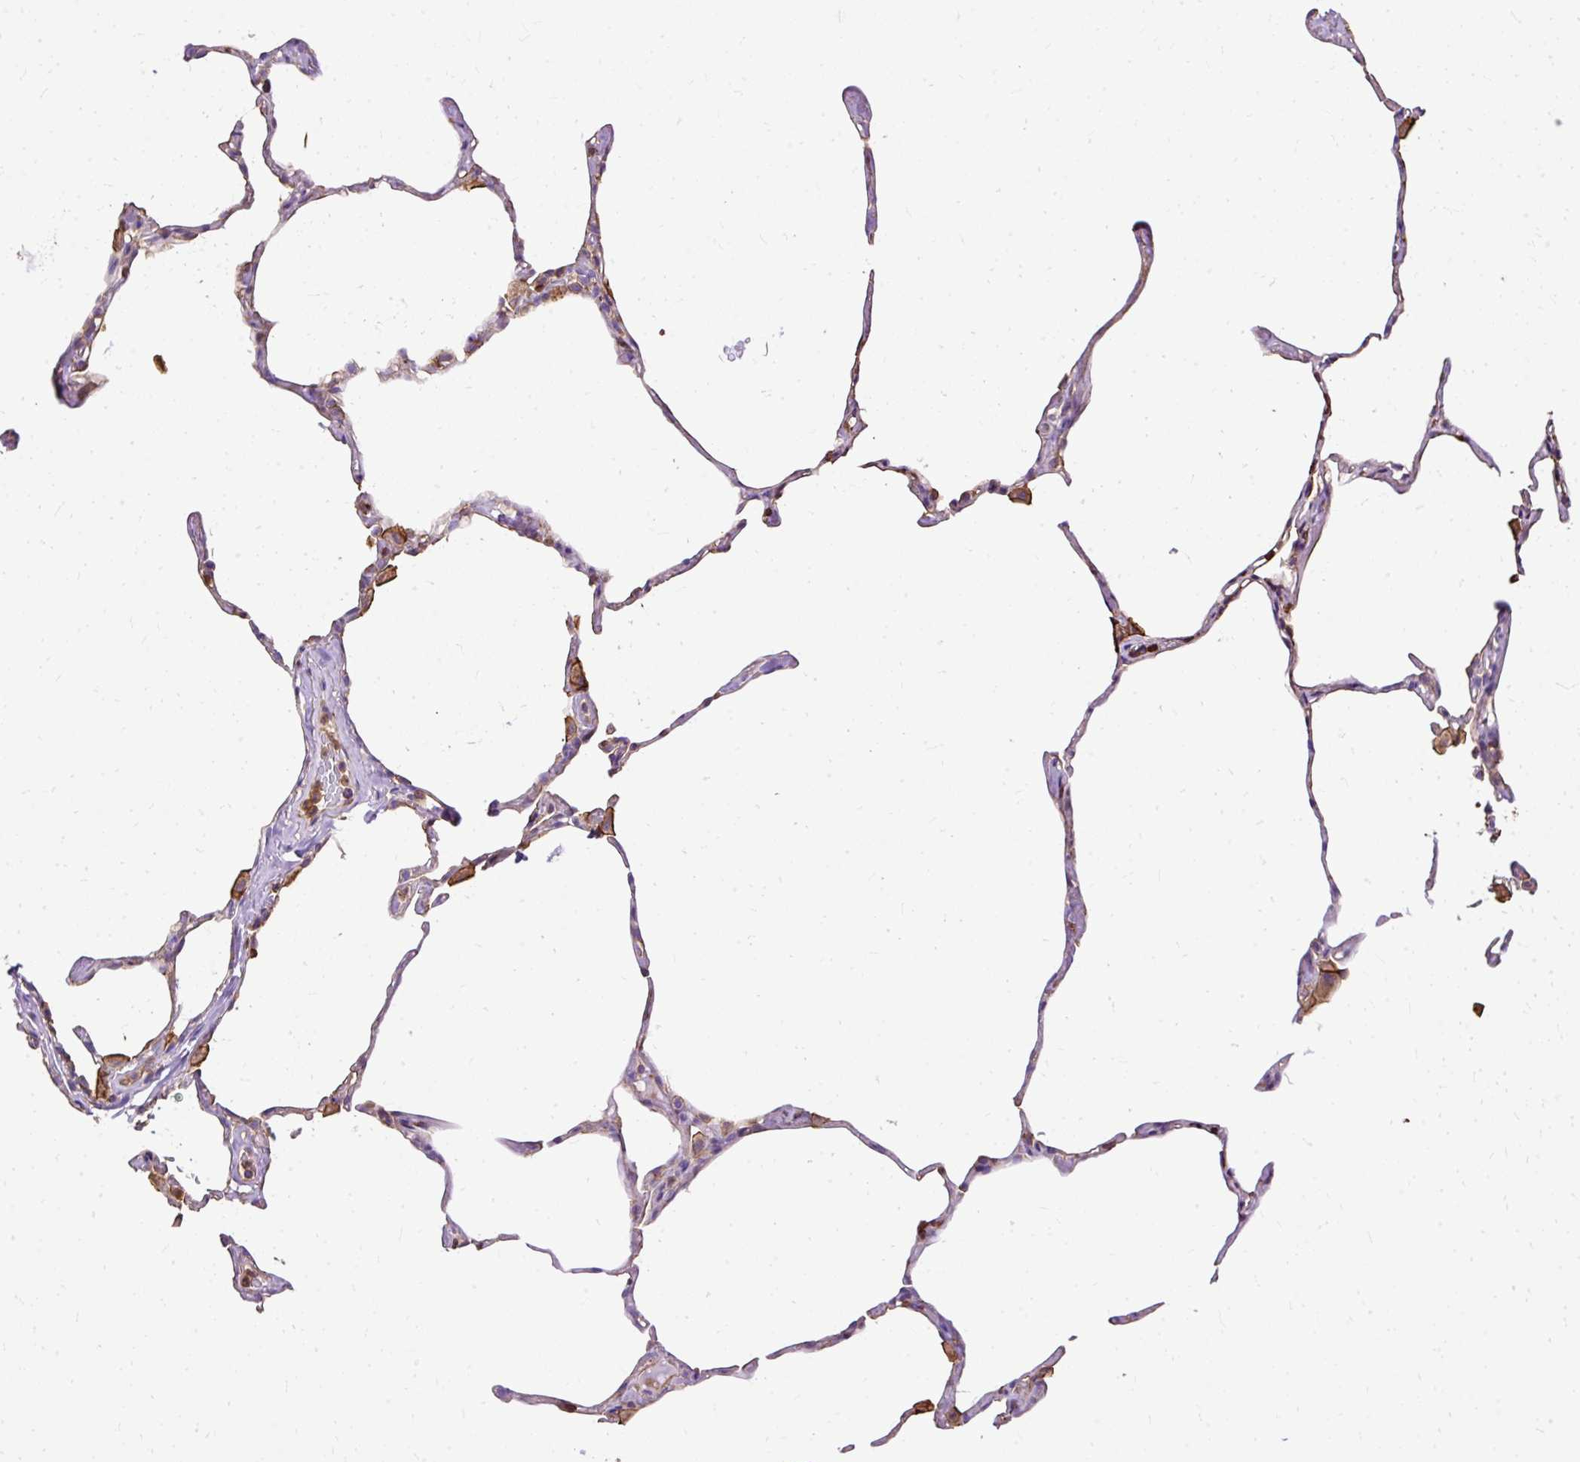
{"staining": {"intensity": "weak", "quantity": "<25%", "location": "cytoplasmic/membranous"}, "tissue": "lung", "cell_type": "Alveolar cells", "image_type": "normal", "snomed": [{"axis": "morphology", "description": "Normal tissue, NOS"}, {"axis": "topography", "description": "Lung"}], "caption": "This is a micrograph of immunohistochemistry (IHC) staining of normal lung, which shows no expression in alveolar cells.", "gene": "KLHL11", "patient": {"sex": "male", "age": 65}}